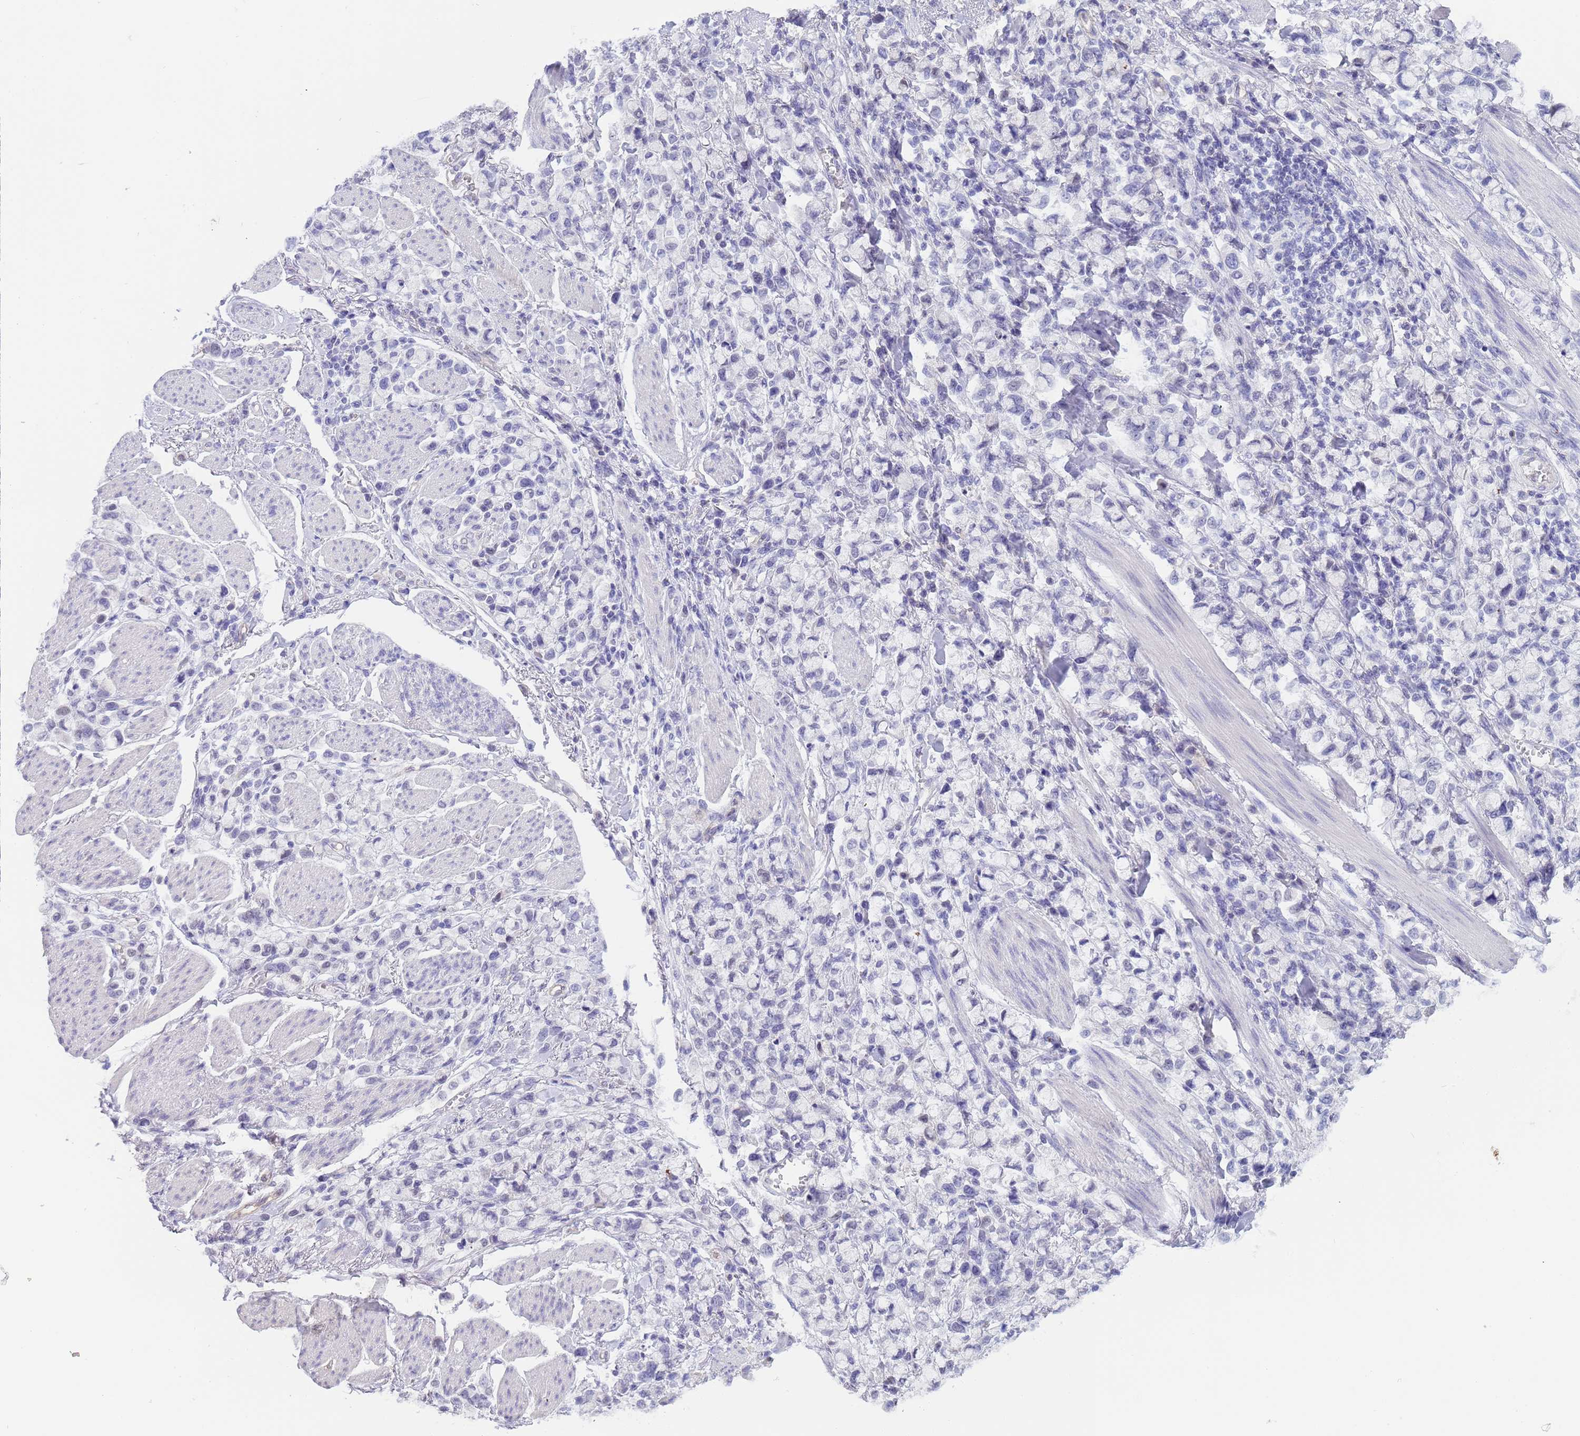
{"staining": {"intensity": "negative", "quantity": "none", "location": "none"}, "tissue": "stomach cancer", "cell_type": "Tumor cells", "image_type": "cancer", "snomed": [{"axis": "morphology", "description": "Adenocarcinoma, NOS"}, {"axis": "topography", "description": "Stomach"}], "caption": "The micrograph demonstrates no significant expression in tumor cells of stomach cancer.", "gene": "CTRC", "patient": {"sex": "female", "age": 81}}